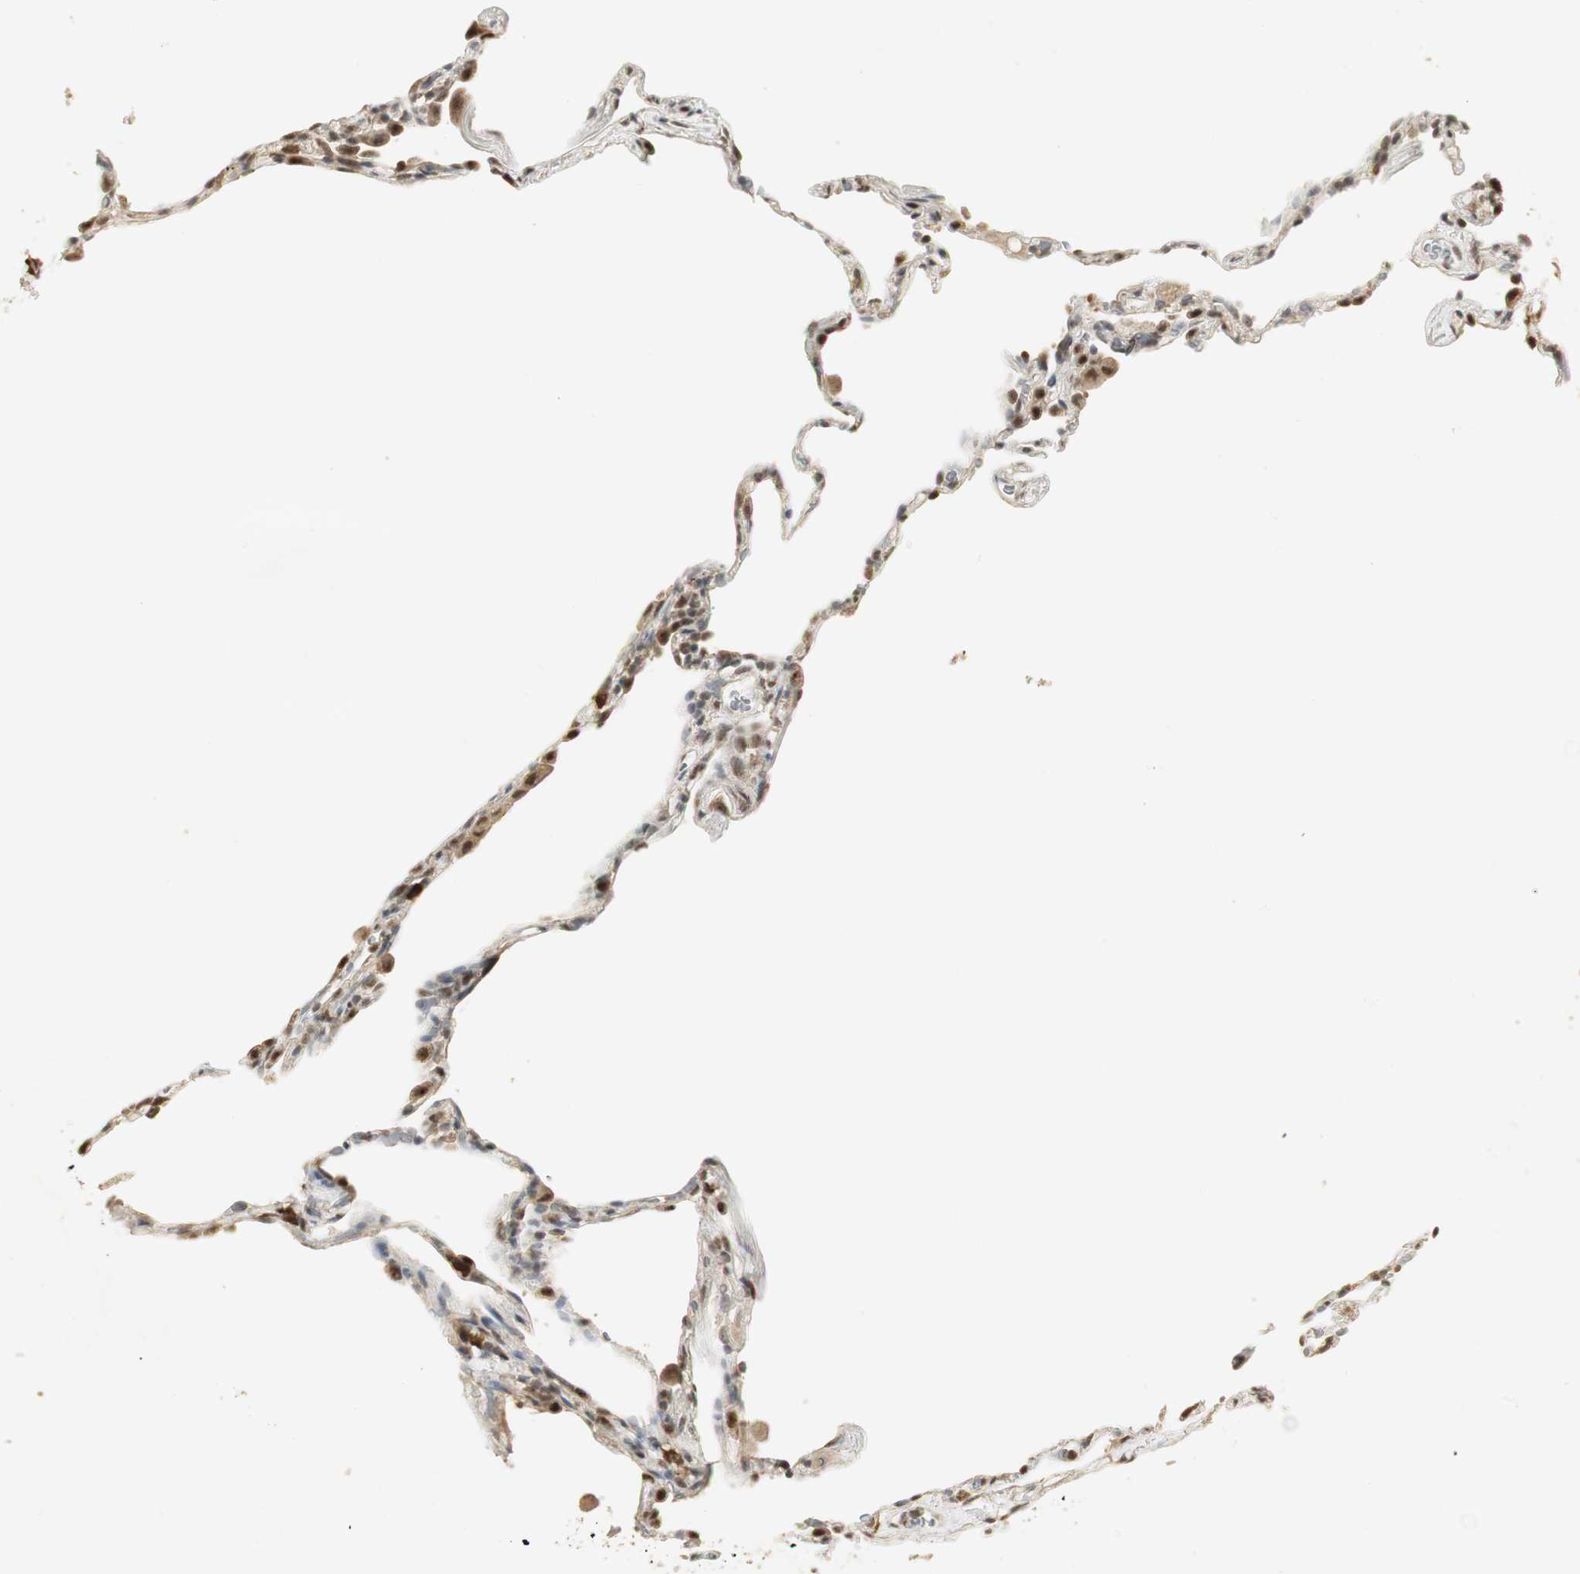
{"staining": {"intensity": "moderate", "quantity": "25%-75%", "location": "nuclear"}, "tissue": "lung", "cell_type": "Alveolar cells", "image_type": "normal", "snomed": [{"axis": "morphology", "description": "Normal tissue, NOS"}, {"axis": "topography", "description": "Lung"}], "caption": "Benign lung was stained to show a protein in brown. There is medium levels of moderate nuclear expression in approximately 25%-75% of alveolar cells.", "gene": "ELOA", "patient": {"sex": "male", "age": 59}}